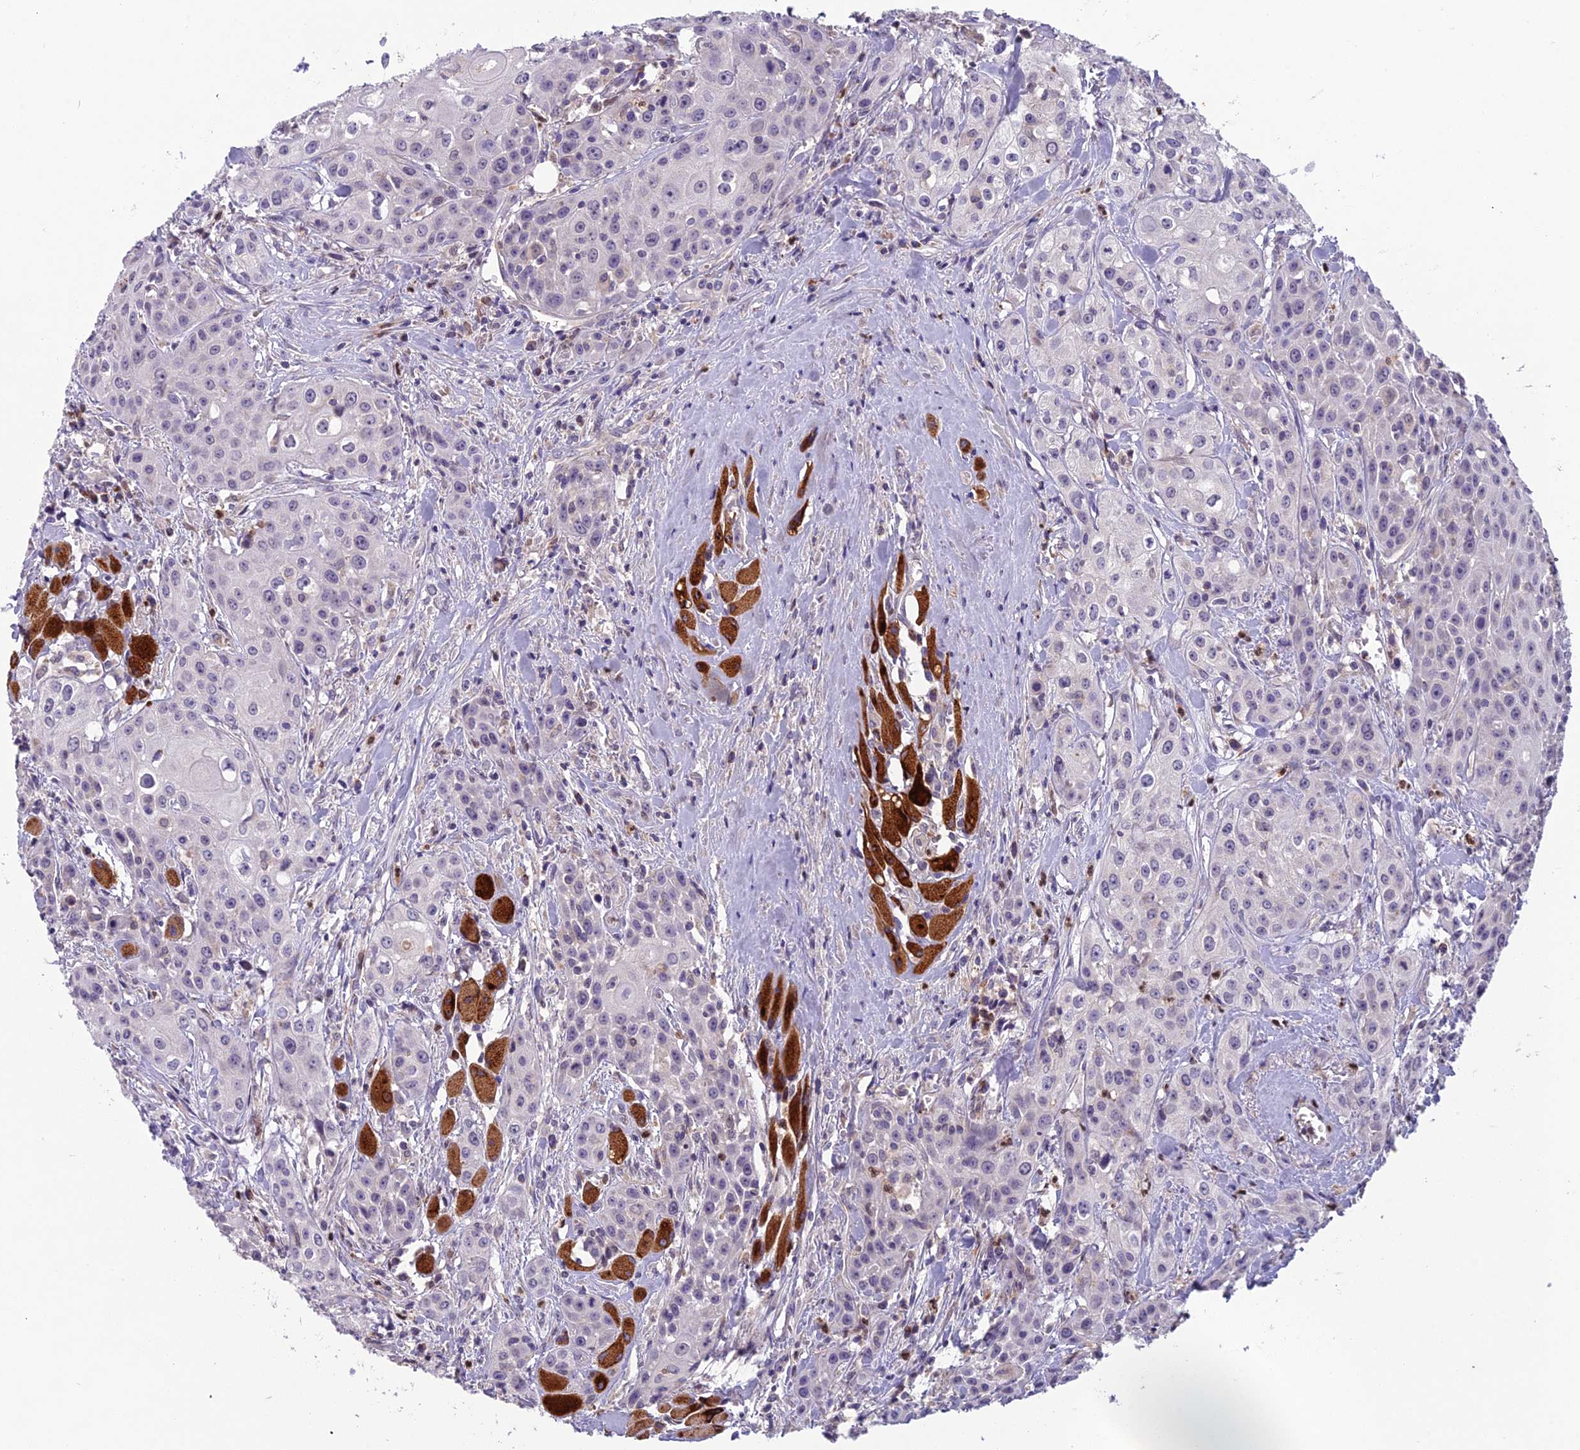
{"staining": {"intensity": "negative", "quantity": "none", "location": "none"}, "tissue": "head and neck cancer", "cell_type": "Tumor cells", "image_type": "cancer", "snomed": [{"axis": "morphology", "description": "Squamous cell carcinoma, NOS"}, {"axis": "topography", "description": "Oral tissue"}, {"axis": "topography", "description": "Head-Neck"}], "caption": "DAB (3,3'-diaminobenzidine) immunohistochemical staining of human head and neck cancer displays no significant staining in tumor cells. Brightfield microscopy of immunohistochemistry (IHC) stained with DAB (brown) and hematoxylin (blue), captured at high magnification.", "gene": "ENSG00000188897", "patient": {"sex": "female", "age": 82}}